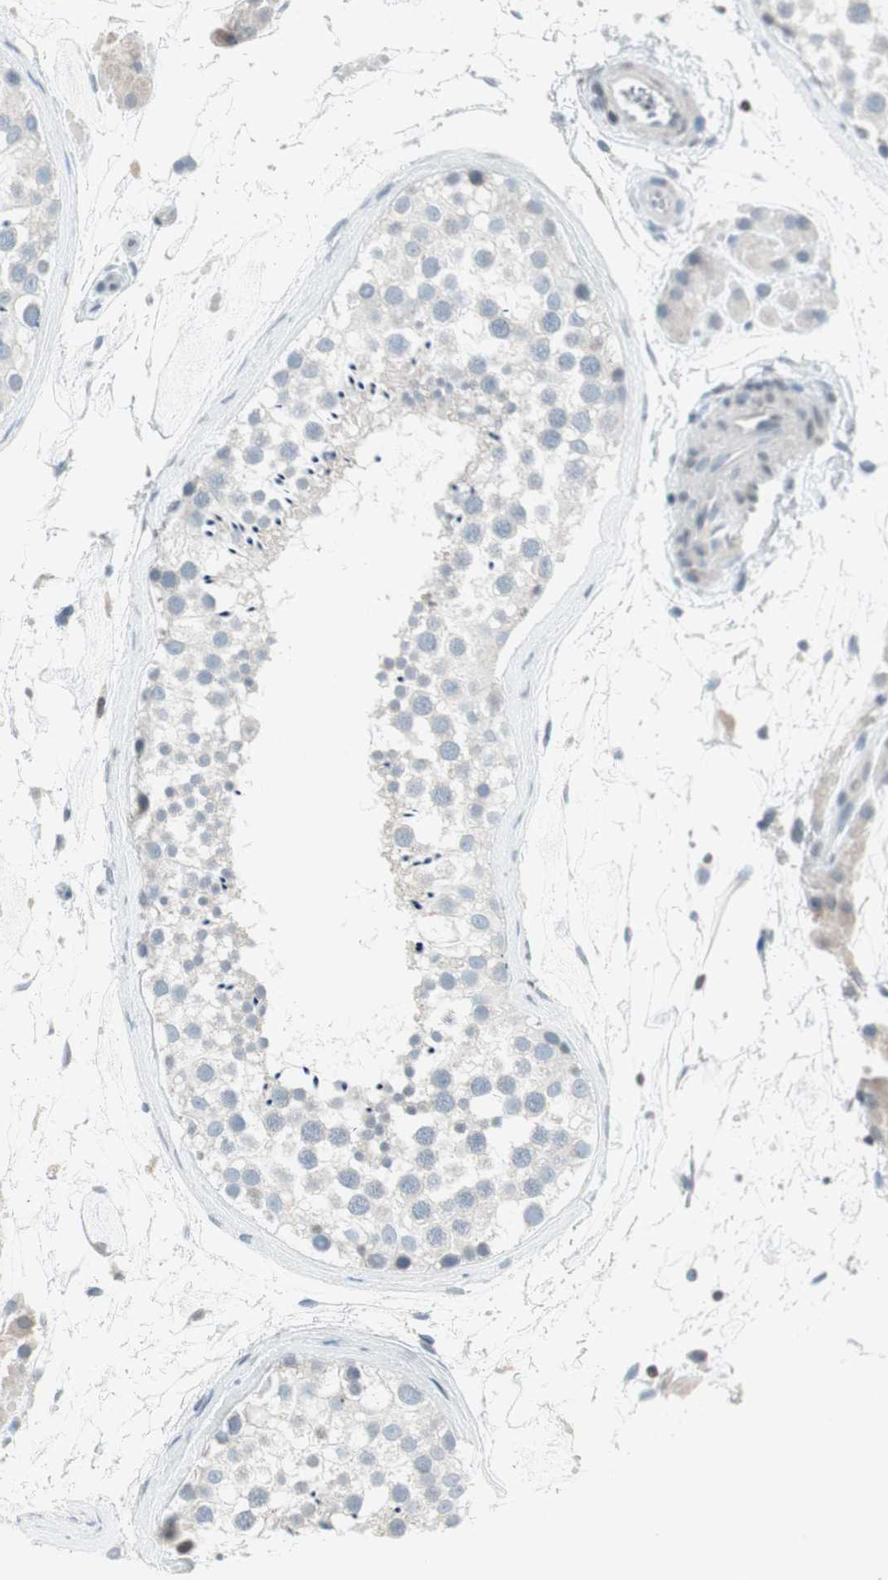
{"staining": {"intensity": "negative", "quantity": "none", "location": "none"}, "tissue": "testis", "cell_type": "Cells in seminiferous ducts", "image_type": "normal", "snomed": [{"axis": "morphology", "description": "Normal tissue, NOS"}, {"axis": "topography", "description": "Testis"}], "caption": "IHC image of benign testis: testis stained with DAB shows no significant protein positivity in cells in seminiferous ducts.", "gene": "ARG2", "patient": {"sex": "male", "age": 46}}